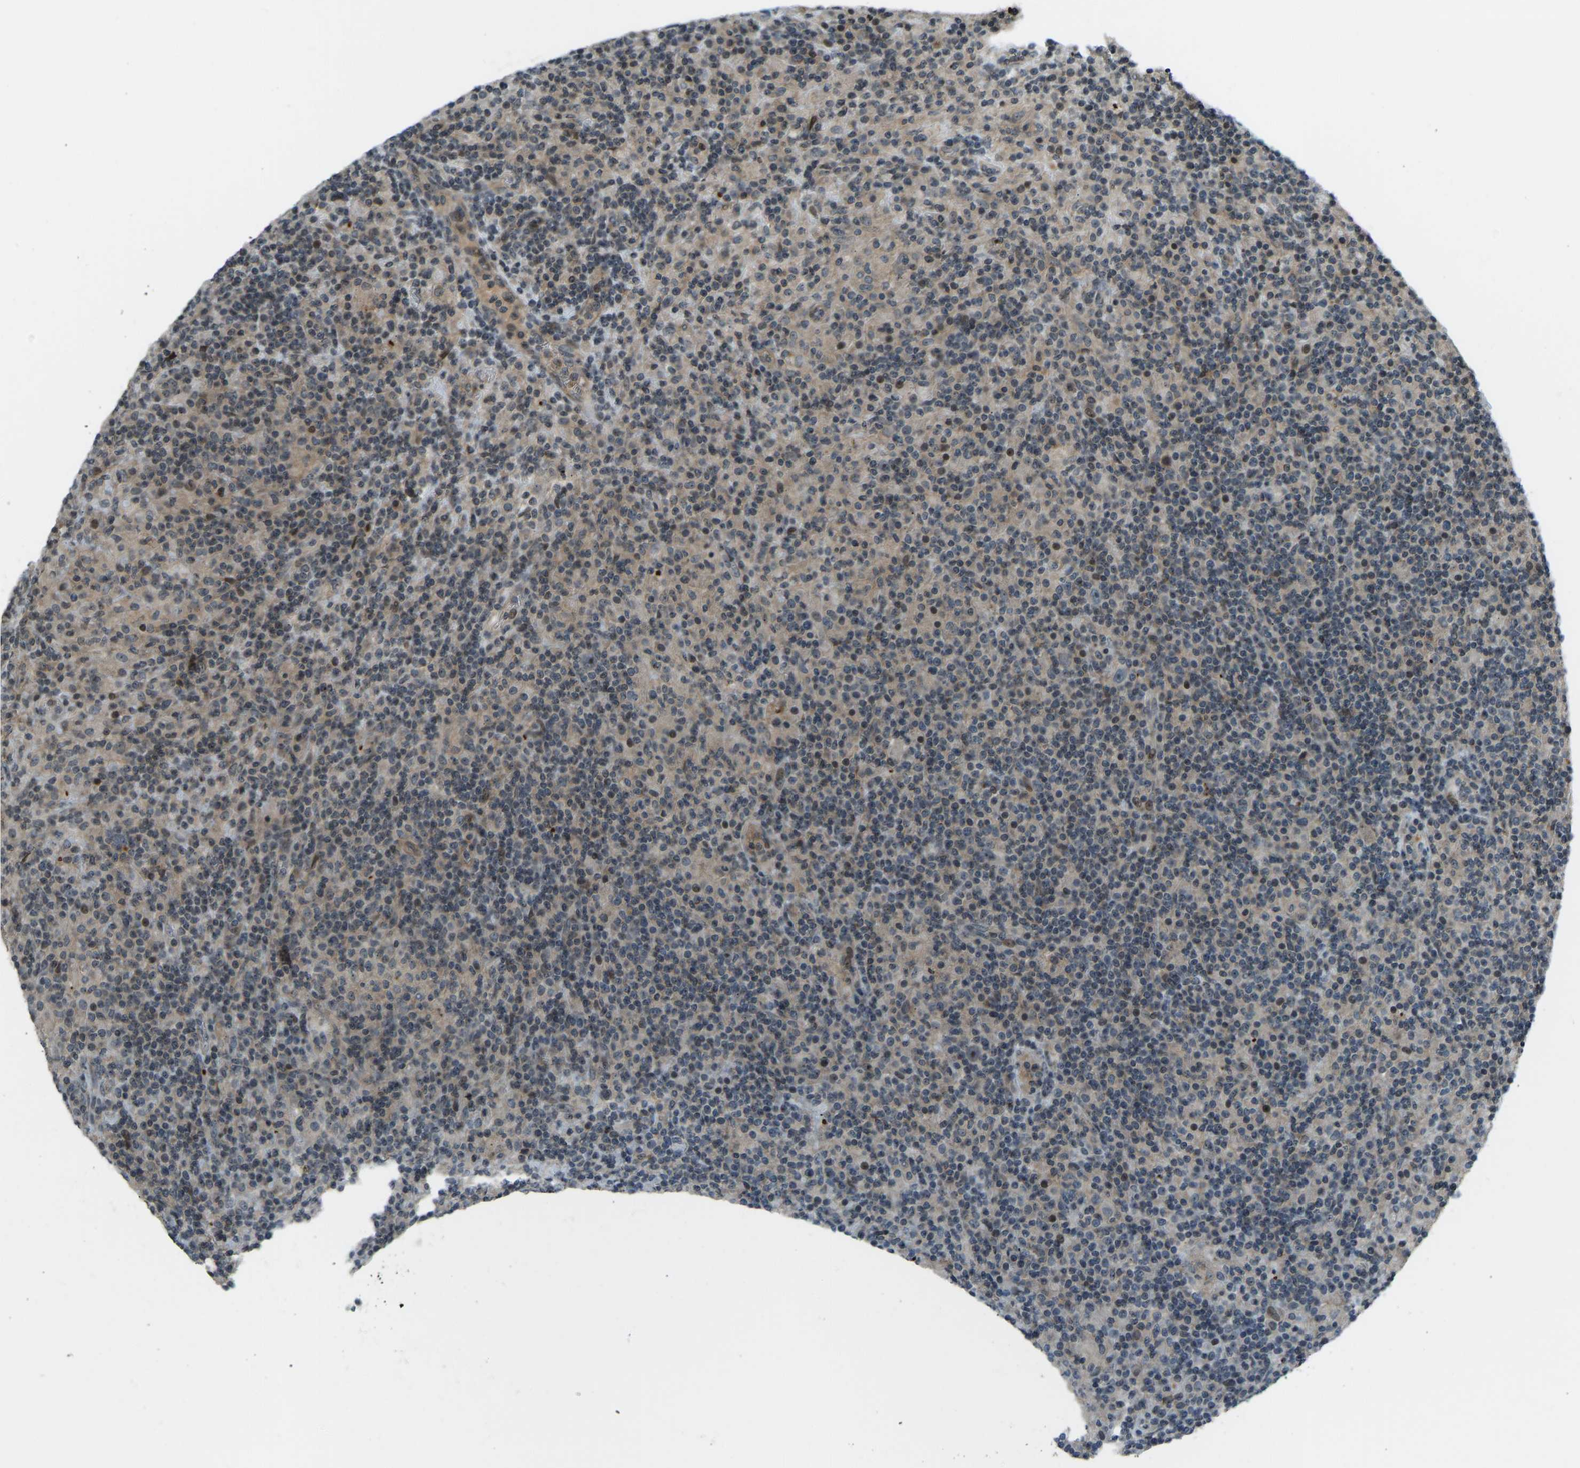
{"staining": {"intensity": "negative", "quantity": "none", "location": "none"}, "tissue": "lymphoma", "cell_type": "Tumor cells", "image_type": "cancer", "snomed": [{"axis": "morphology", "description": "Hodgkin's disease, NOS"}, {"axis": "topography", "description": "Lymph node"}], "caption": "Immunohistochemistry (IHC) of human lymphoma demonstrates no staining in tumor cells. The staining is performed using DAB brown chromogen with nuclei counter-stained in using hematoxylin.", "gene": "SVOPL", "patient": {"sex": "male", "age": 70}}